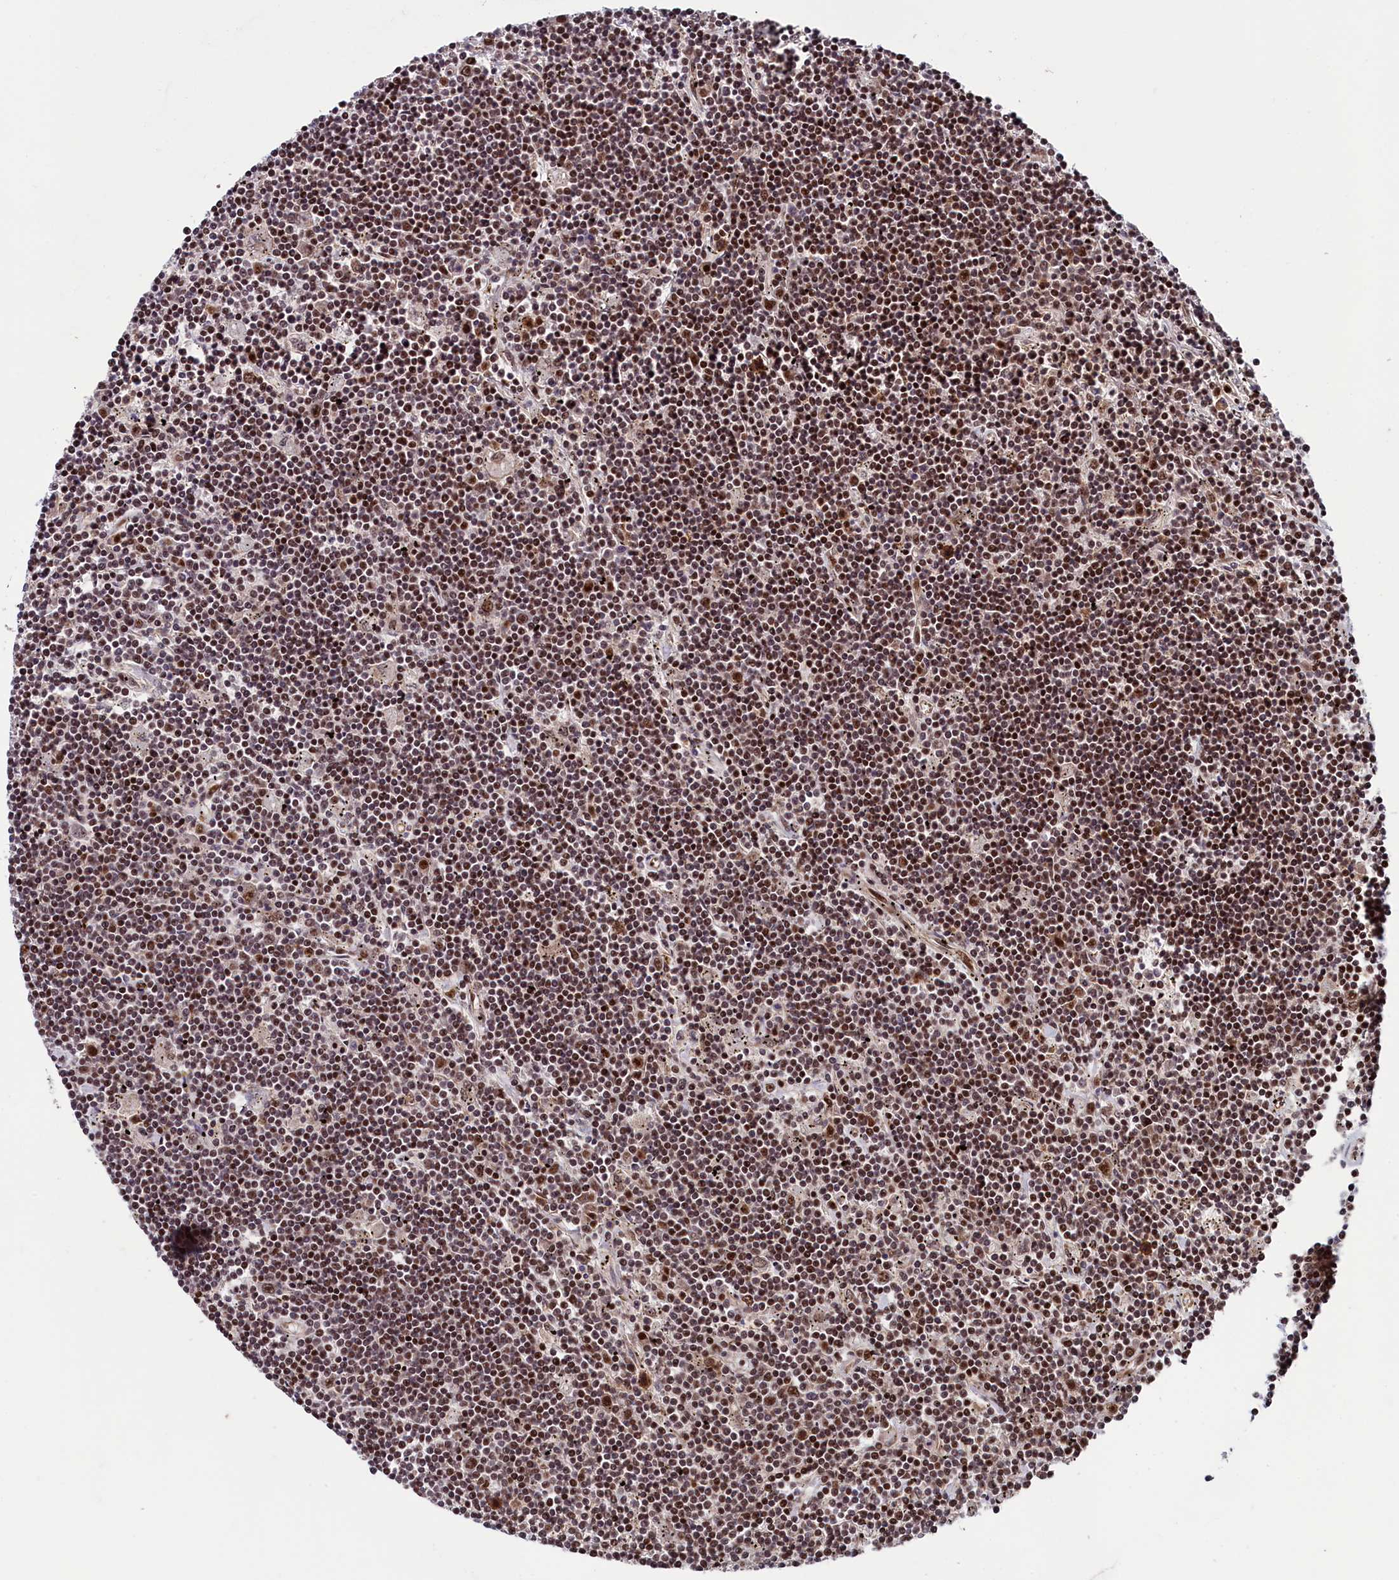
{"staining": {"intensity": "moderate", "quantity": "25%-75%", "location": "nuclear"}, "tissue": "lymphoma", "cell_type": "Tumor cells", "image_type": "cancer", "snomed": [{"axis": "morphology", "description": "Malignant lymphoma, non-Hodgkin's type, Low grade"}, {"axis": "topography", "description": "Spleen"}], "caption": "Immunohistochemistry (DAB (3,3'-diaminobenzidine)) staining of human lymphoma exhibits moderate nuclear protein positivity in about 25%-75% of tumor cells.", "gene": "LEO1", "patient": {"sex": "male", "age": 76}}